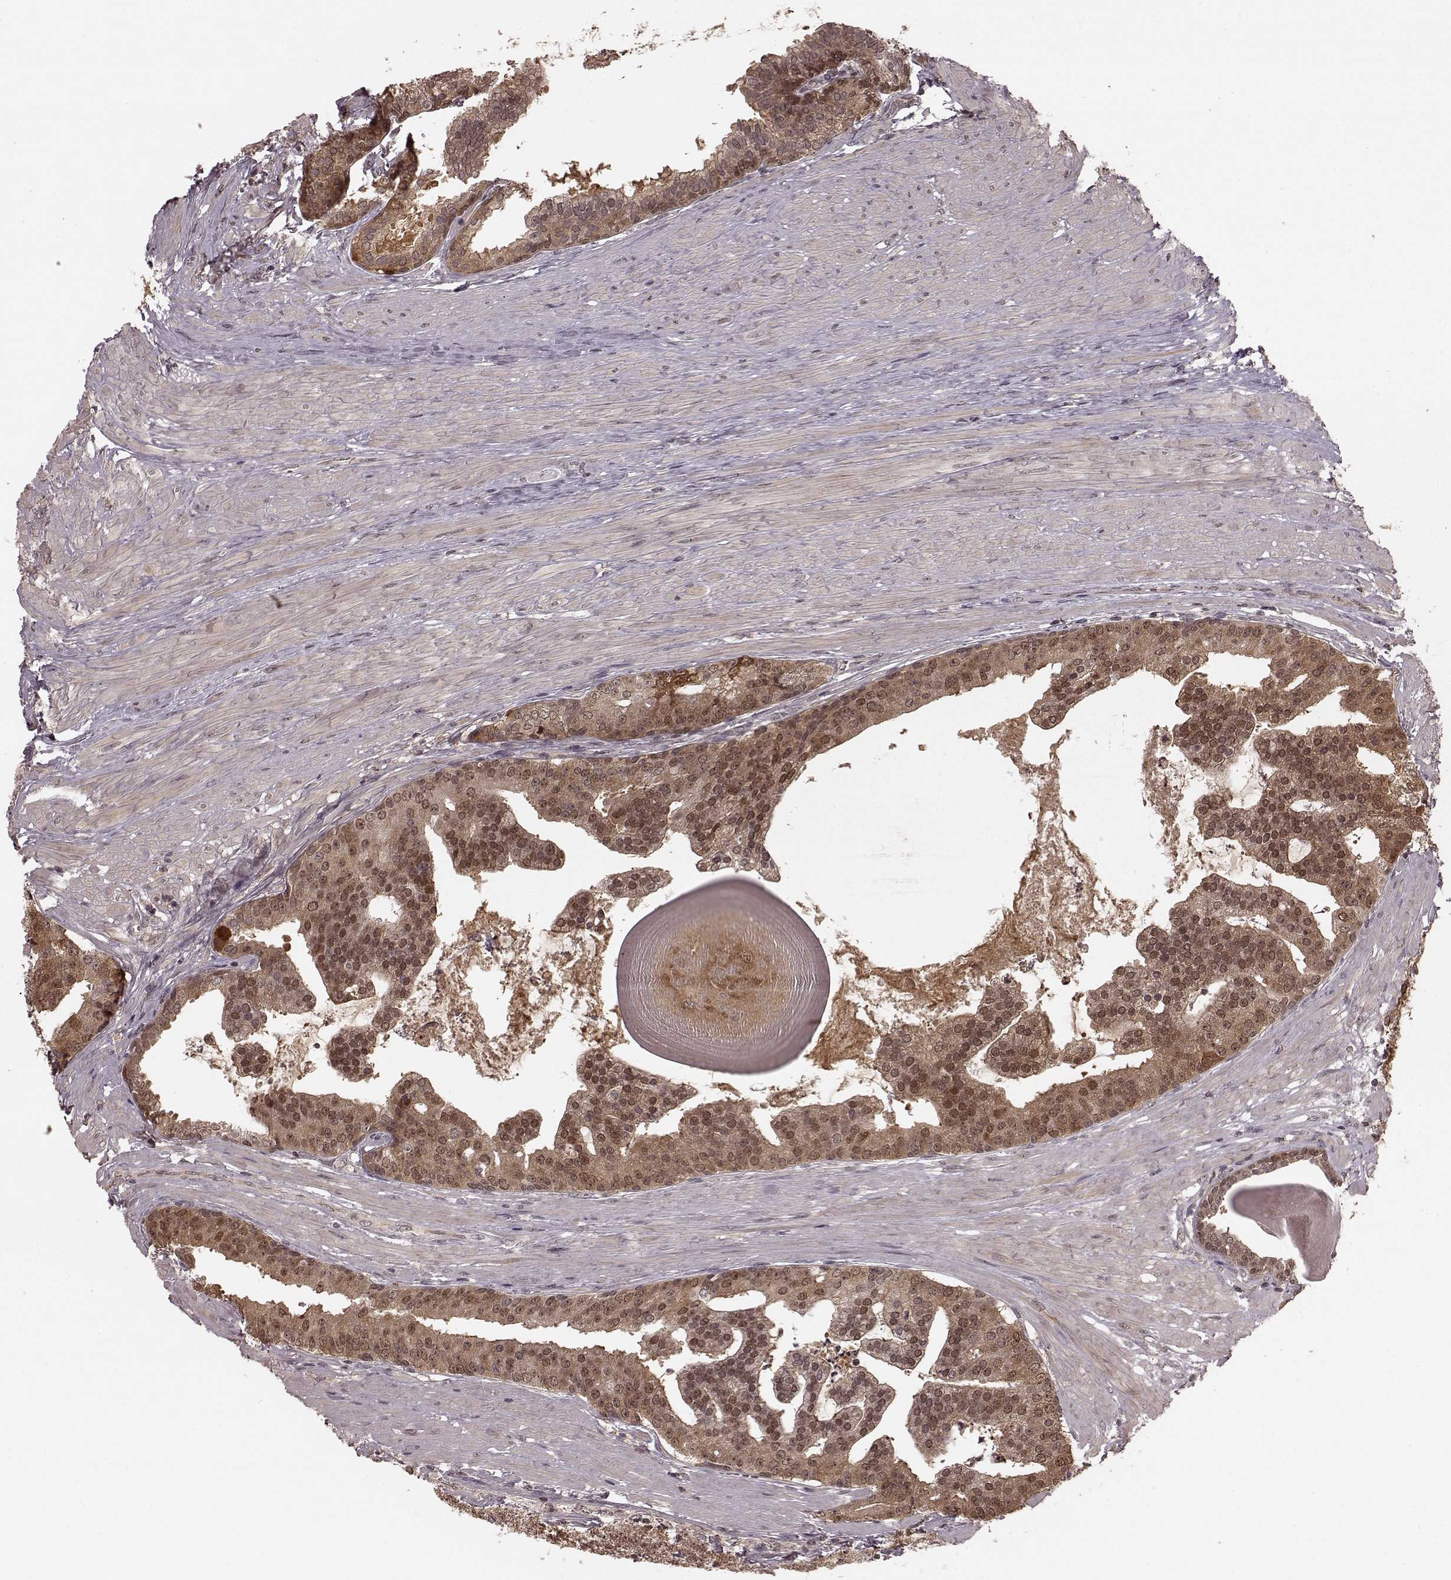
{"staining": {"intensity": "moderate", "quantity": ">75%", "location": "cytoplasmic/membranous,nuclear"}, "tissue": "prostate cancer", "cell_type": "Tumor cells", "image_type": "cancer", "snomed": [{"axis": "morphology", "description": "Adenocarcinoma, NOS"}, {"axis": "topography", "description": "Prostate and seminal vesicle, NOS"}, {"axis": "topography", "description": "Prostate"}], "caption": "This is an image of immunohistochemistry (IHC) staining of prostate cancer (adenocarcinoma), which shows moderate staining in the cytoplasmic/membranous and nuclear of tumor cells.", "gene": "GSS", "patient": {"sex": "male", "age": 44}}